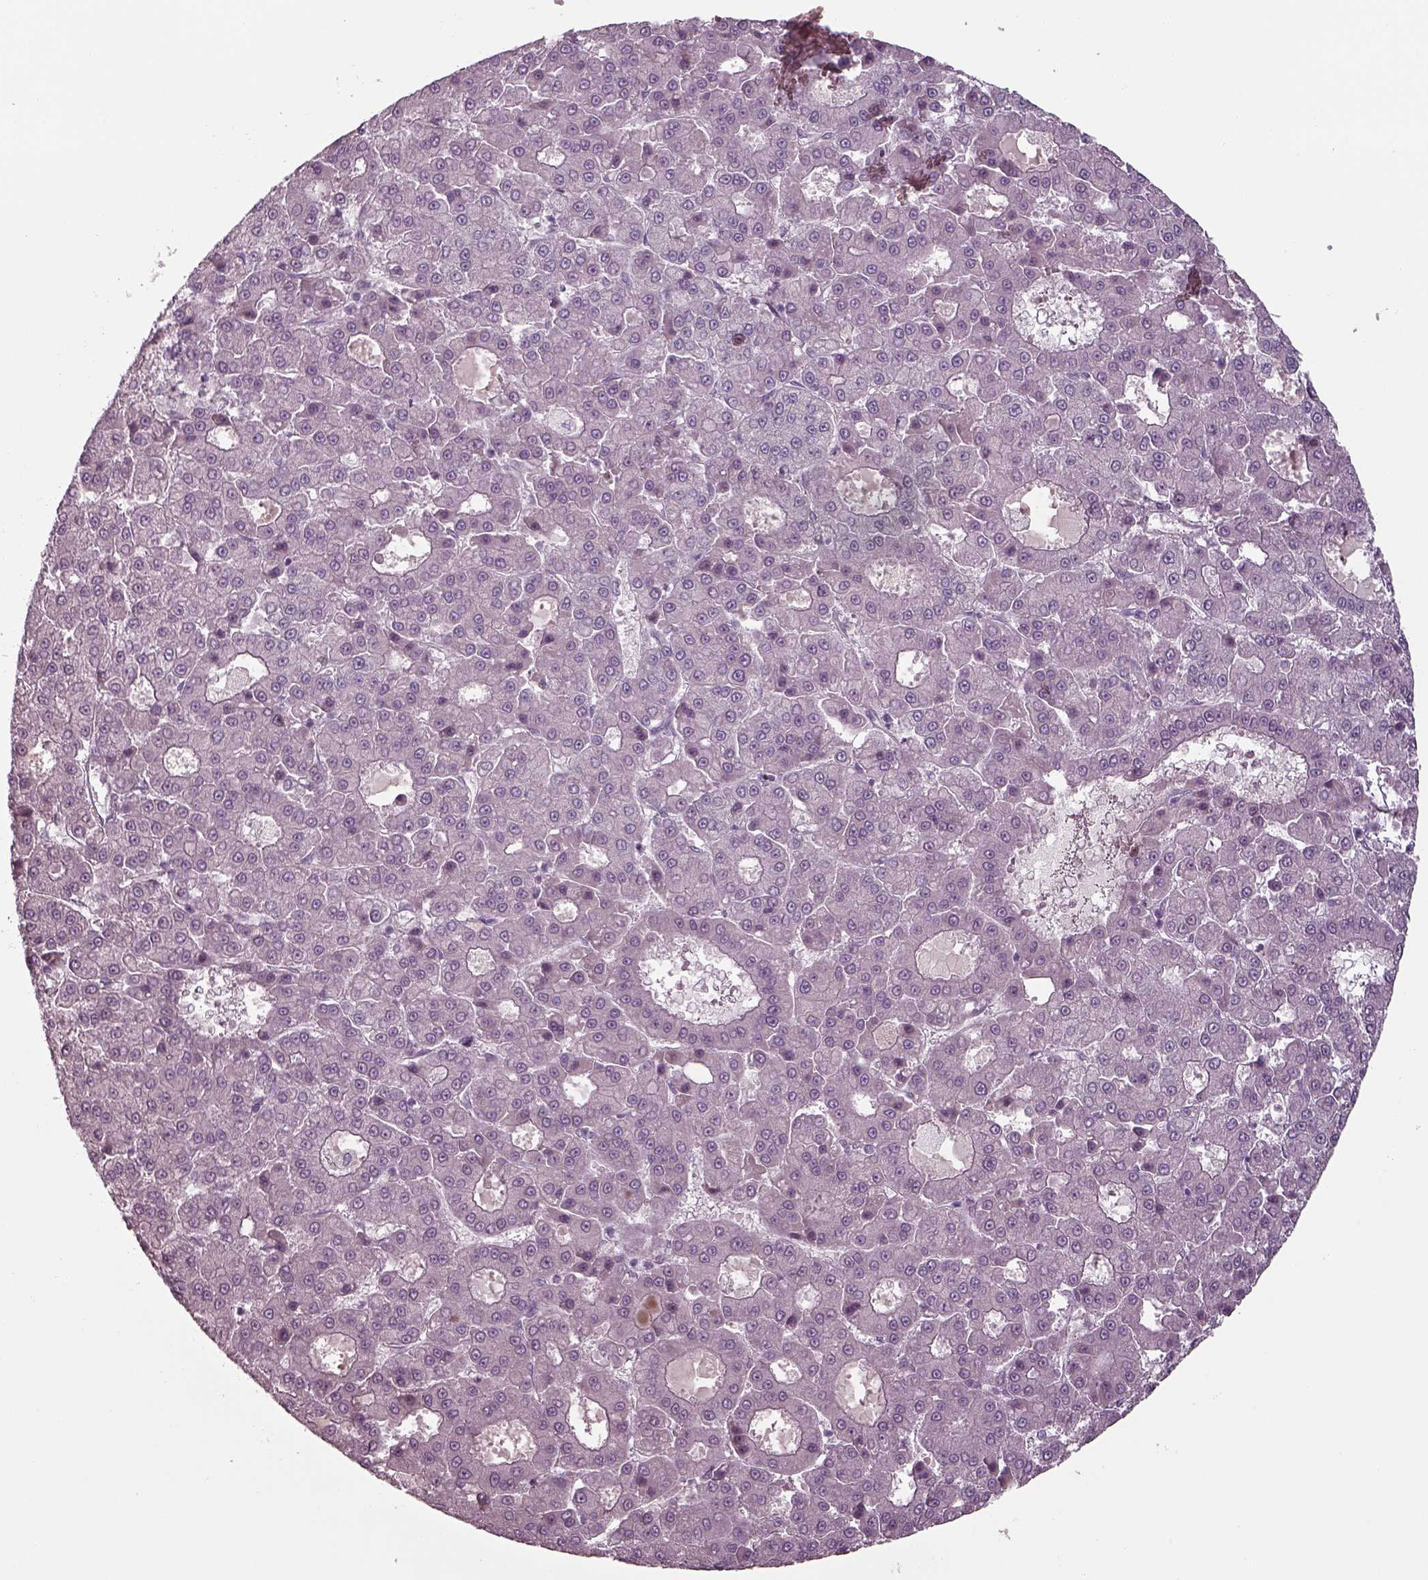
{"staining": {"intensity": "negative", "quantity": "none", "location": "none"}, "tissue": "liver cancer", "cell_type": "Tumor cells", "image_type": "cancer", "snomed": [{"axis": "morphology", "description": "Carcinoma, Hepatocellular, NOS"}, {"axis": "topography", "description": "Liver"}], "caption": "A high-resolution photomicrograph shows immunohistochemistry staining of liver hepatocellular carcinoma, which exhibits no significant positivity in tumor cells.", "gene": "SEPTIN14", "patient": {"sex": "male", "age": 70}}